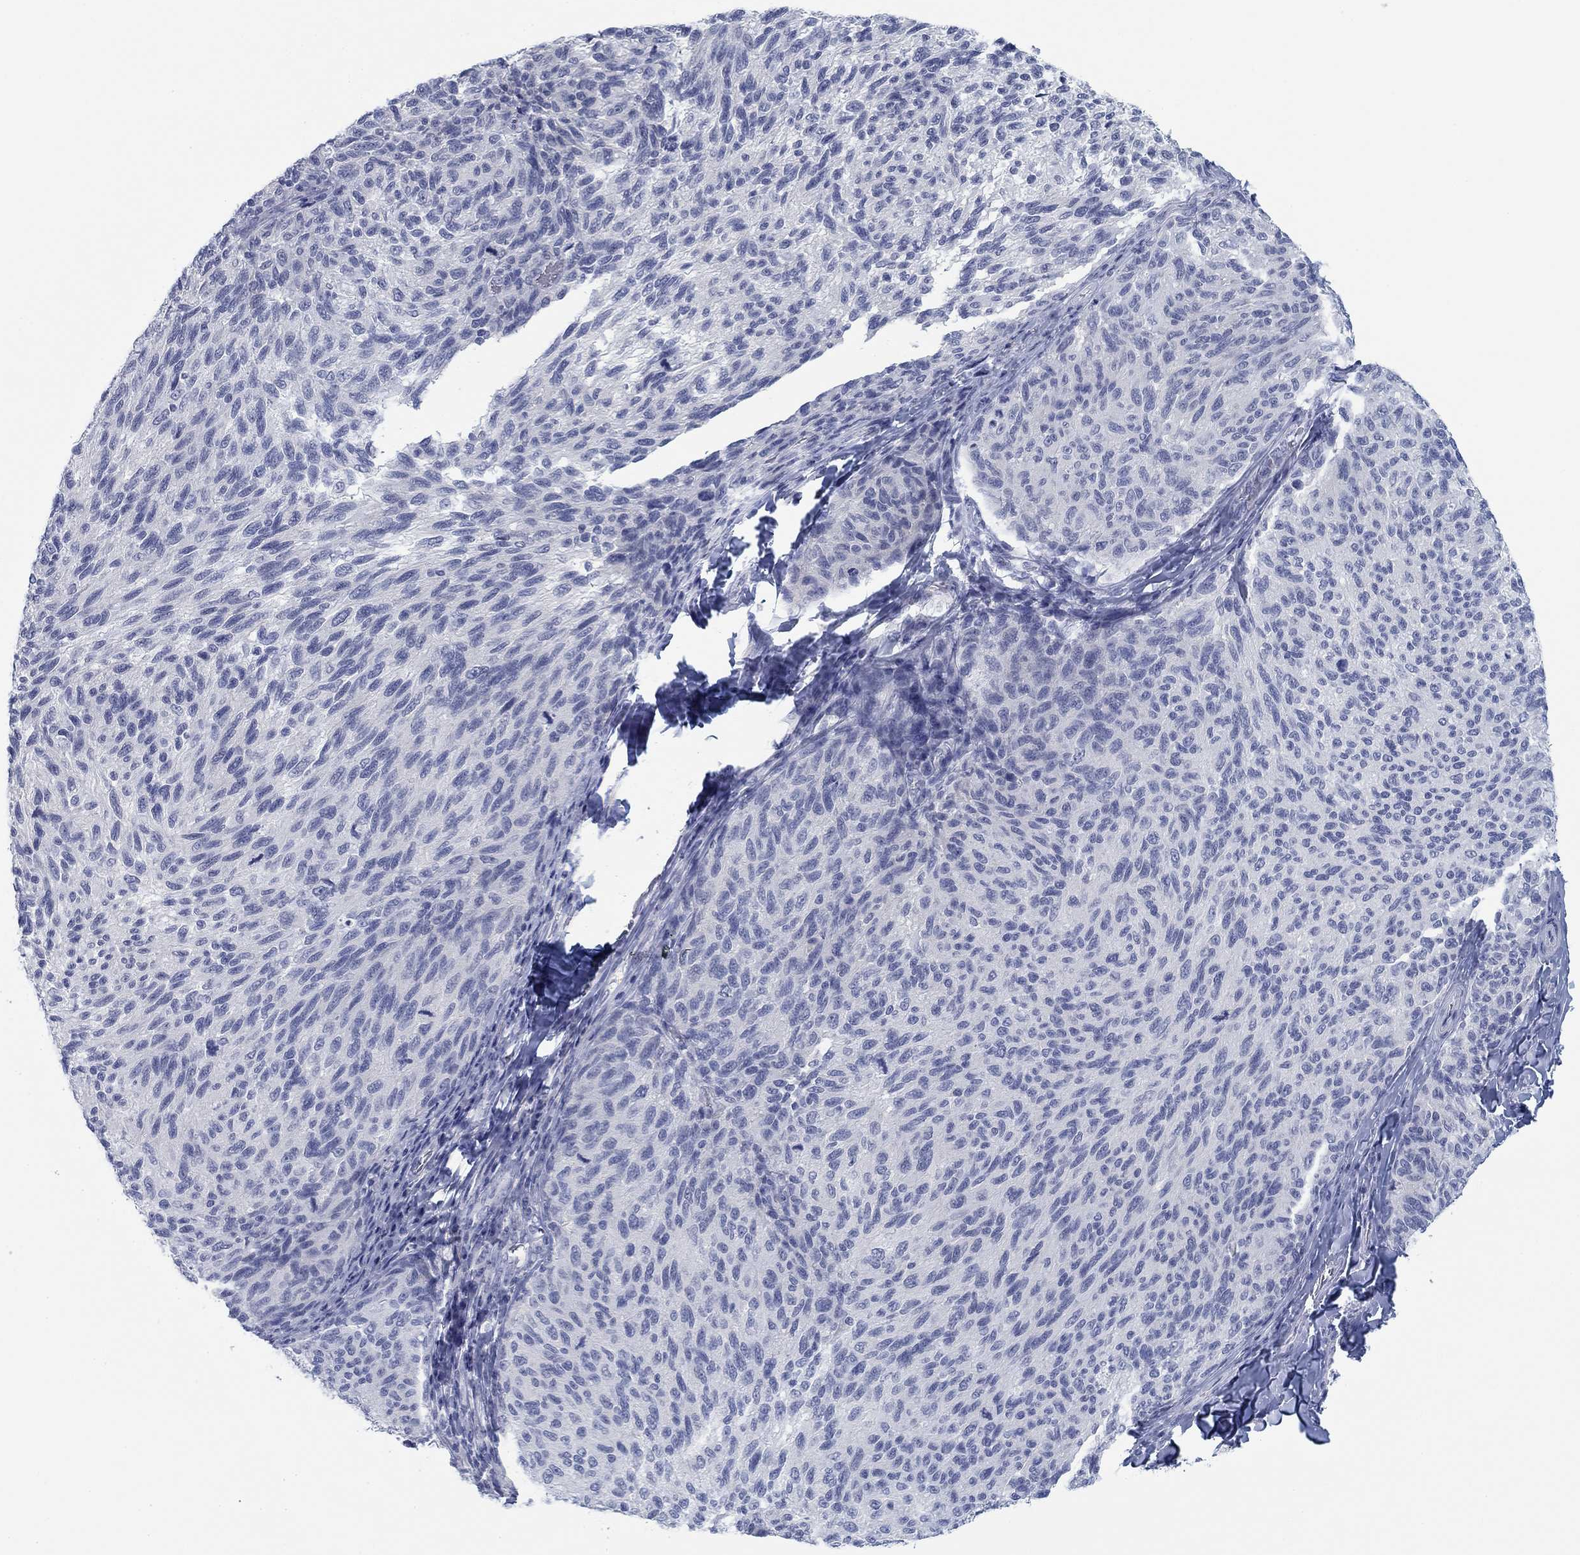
{"staining": {"intensity": "negative", "quantity": "none", "location": "none"}, "tissue": "melanoma", "cell_type": "Tumor cells", "image_type": "cancer", "snomed": [{"axis": "morphology", "description": "Malignant melanoma, NOS"}, {"axis": "topography", "description": "Skin"}], "caption": "DAB (3,3'-diaminobenzidine) immunohistochemical staining of human melanoma reveals no significant positivity in tumor cells.", "gene": "DNAL1", "patient": {"sex": "female", "age": 73}}